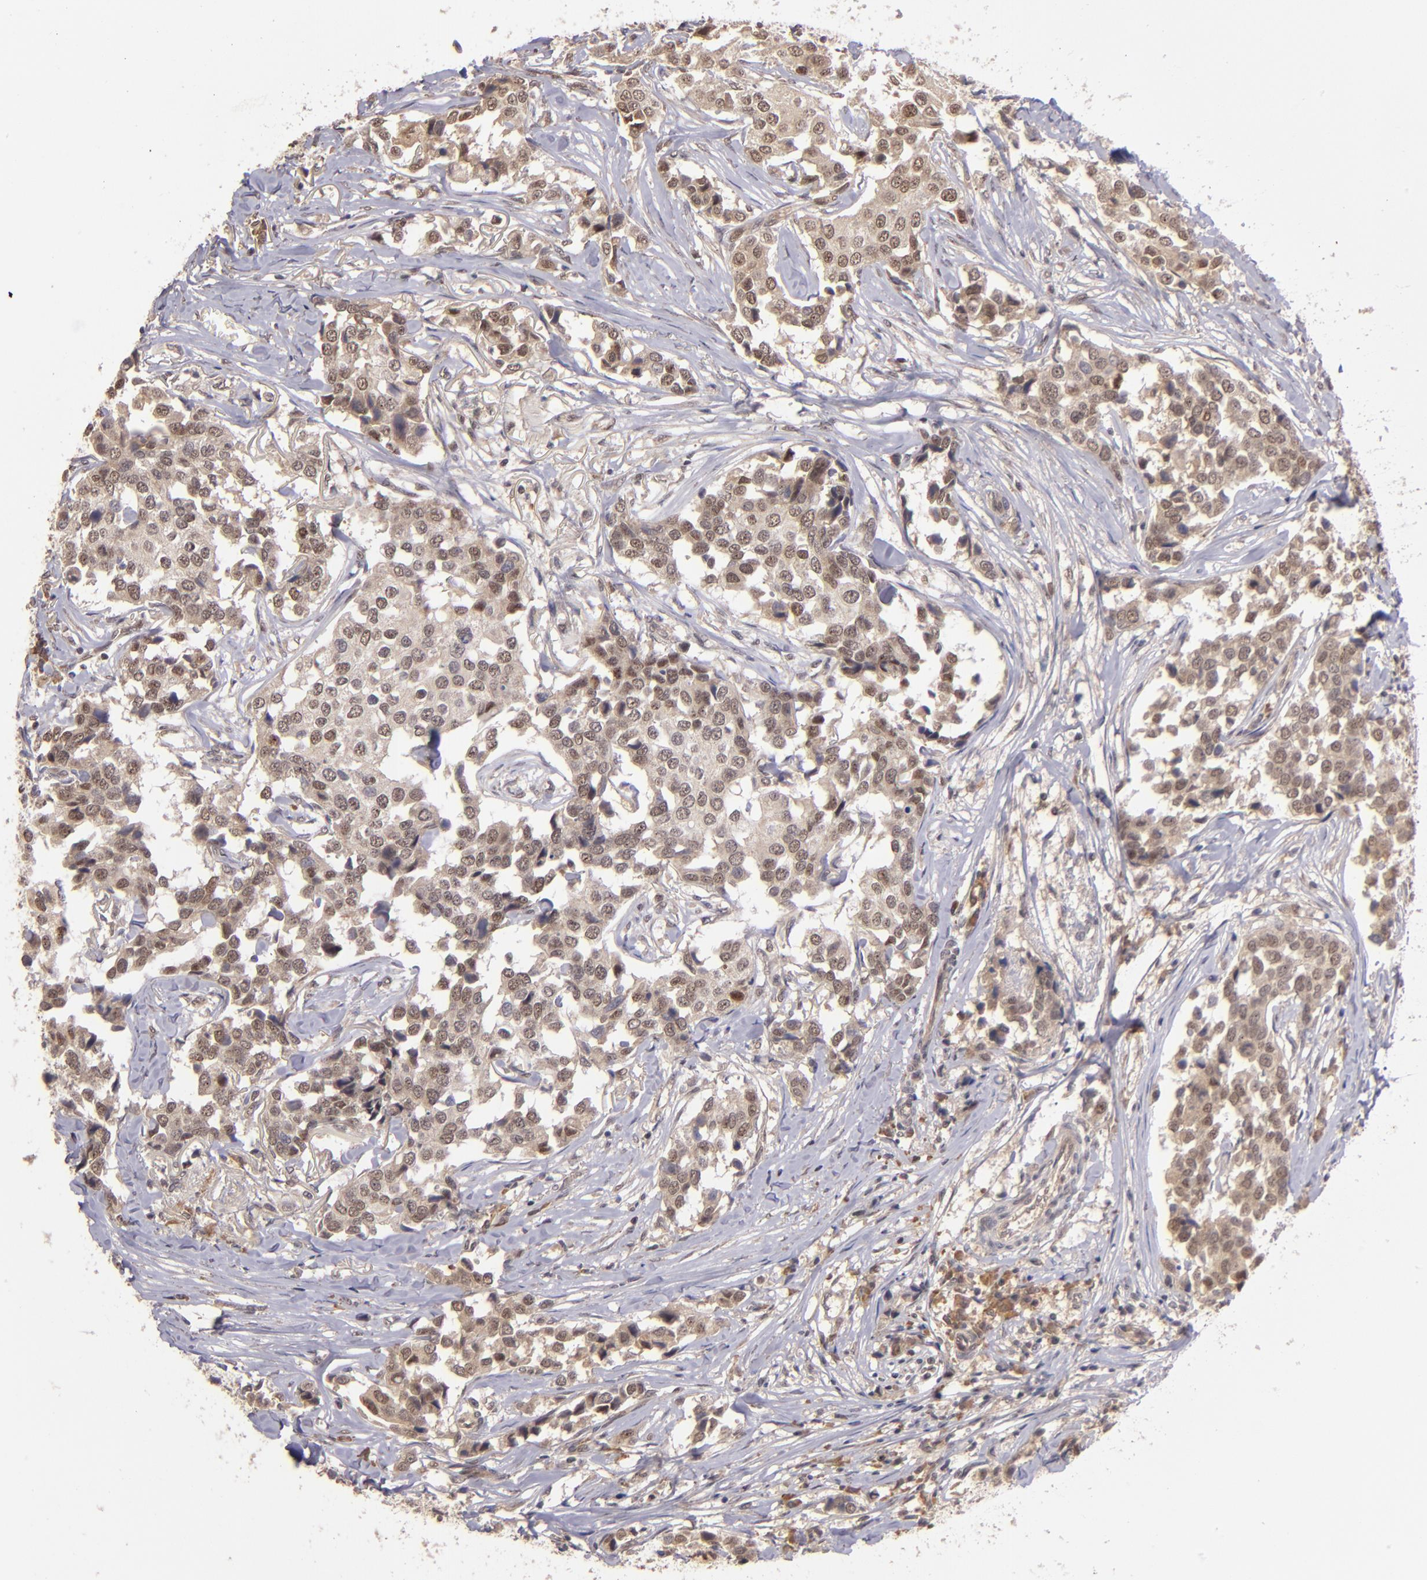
{"staining": {"intensity": "moderate", "quantity": ">75%", "location": "cytoplasmic/membranous,nuclear"}, "tissue": "breast cancer", "cell_type": "Tumor cells", "image_type": "cancer", "snomed": [{"axis": "morphology", "description": "Duct carcinoma"}, {"axis": "topography", "description": "Breast"}], "caption": "Breast cancer (infiltrating ductal carcinoma) stained for a protein (brown) demonstrates moderate cytoplasmic/membranous and nuclear positive expression in approximately >75% of tumor cells.", "gene": "ABHD12B", "patient": {"sex": "female", "age": 80}}